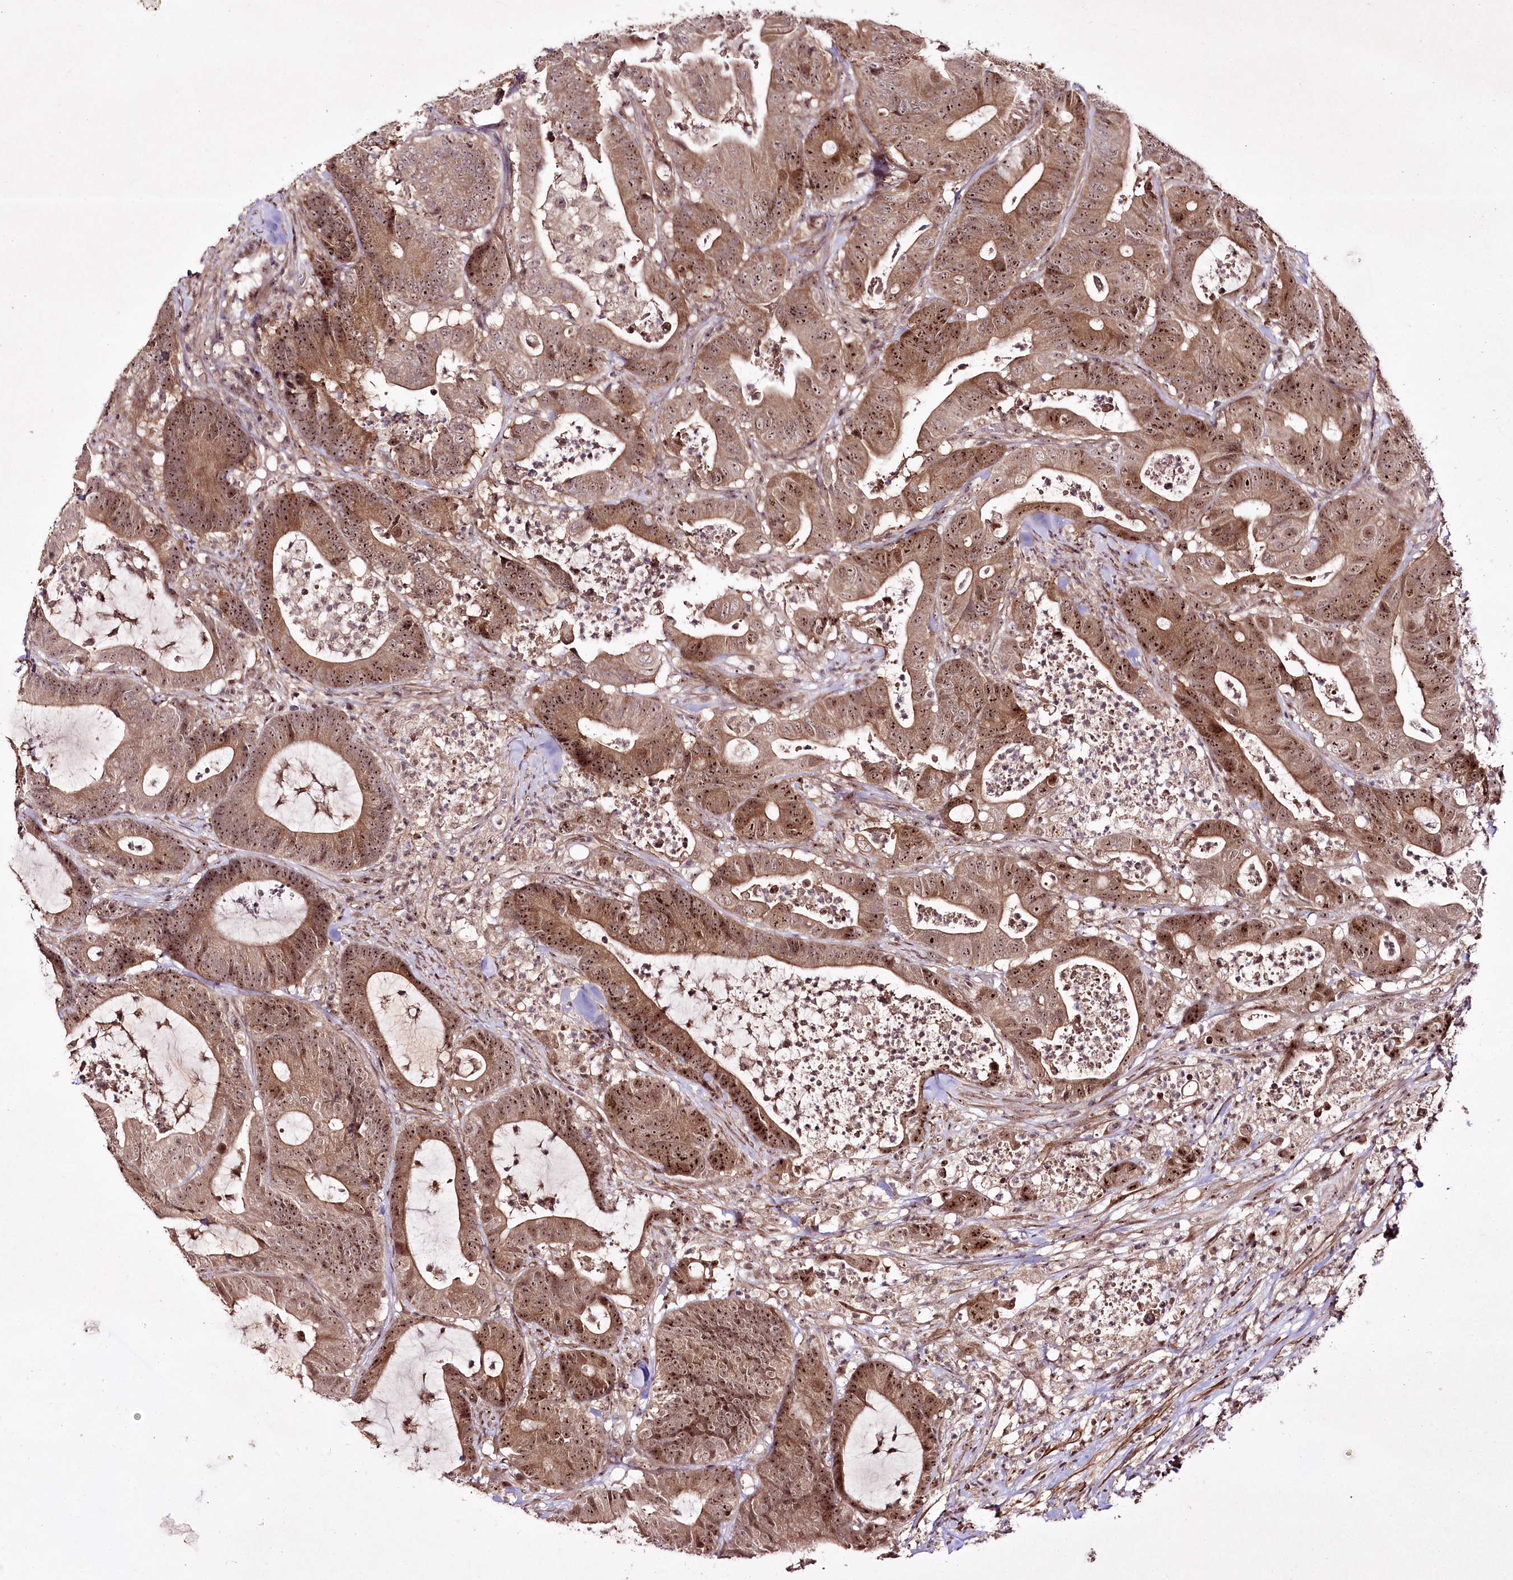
{"staining": {"intensity": "moderate", "quantity": ">75%", "location": "cytoplasmic/membranous,nuclear"}, "tissue": "colorectal cancer", "cell_type": "Tumor cells", "image_type": "cancer", "snomed": [{"axis": "morphology", "description": "Adenocarcinoma, NOS"}, {"axis": "topography", "description": "Colon"}], "caption": "Moderate cytoplasmic/membranous and nuclear staining is seen in about >75% of tumor cells in adenocarcinoma (colorectal).", "gene": "CCDC59", "patient": {"sex": "female", "age": 84}}